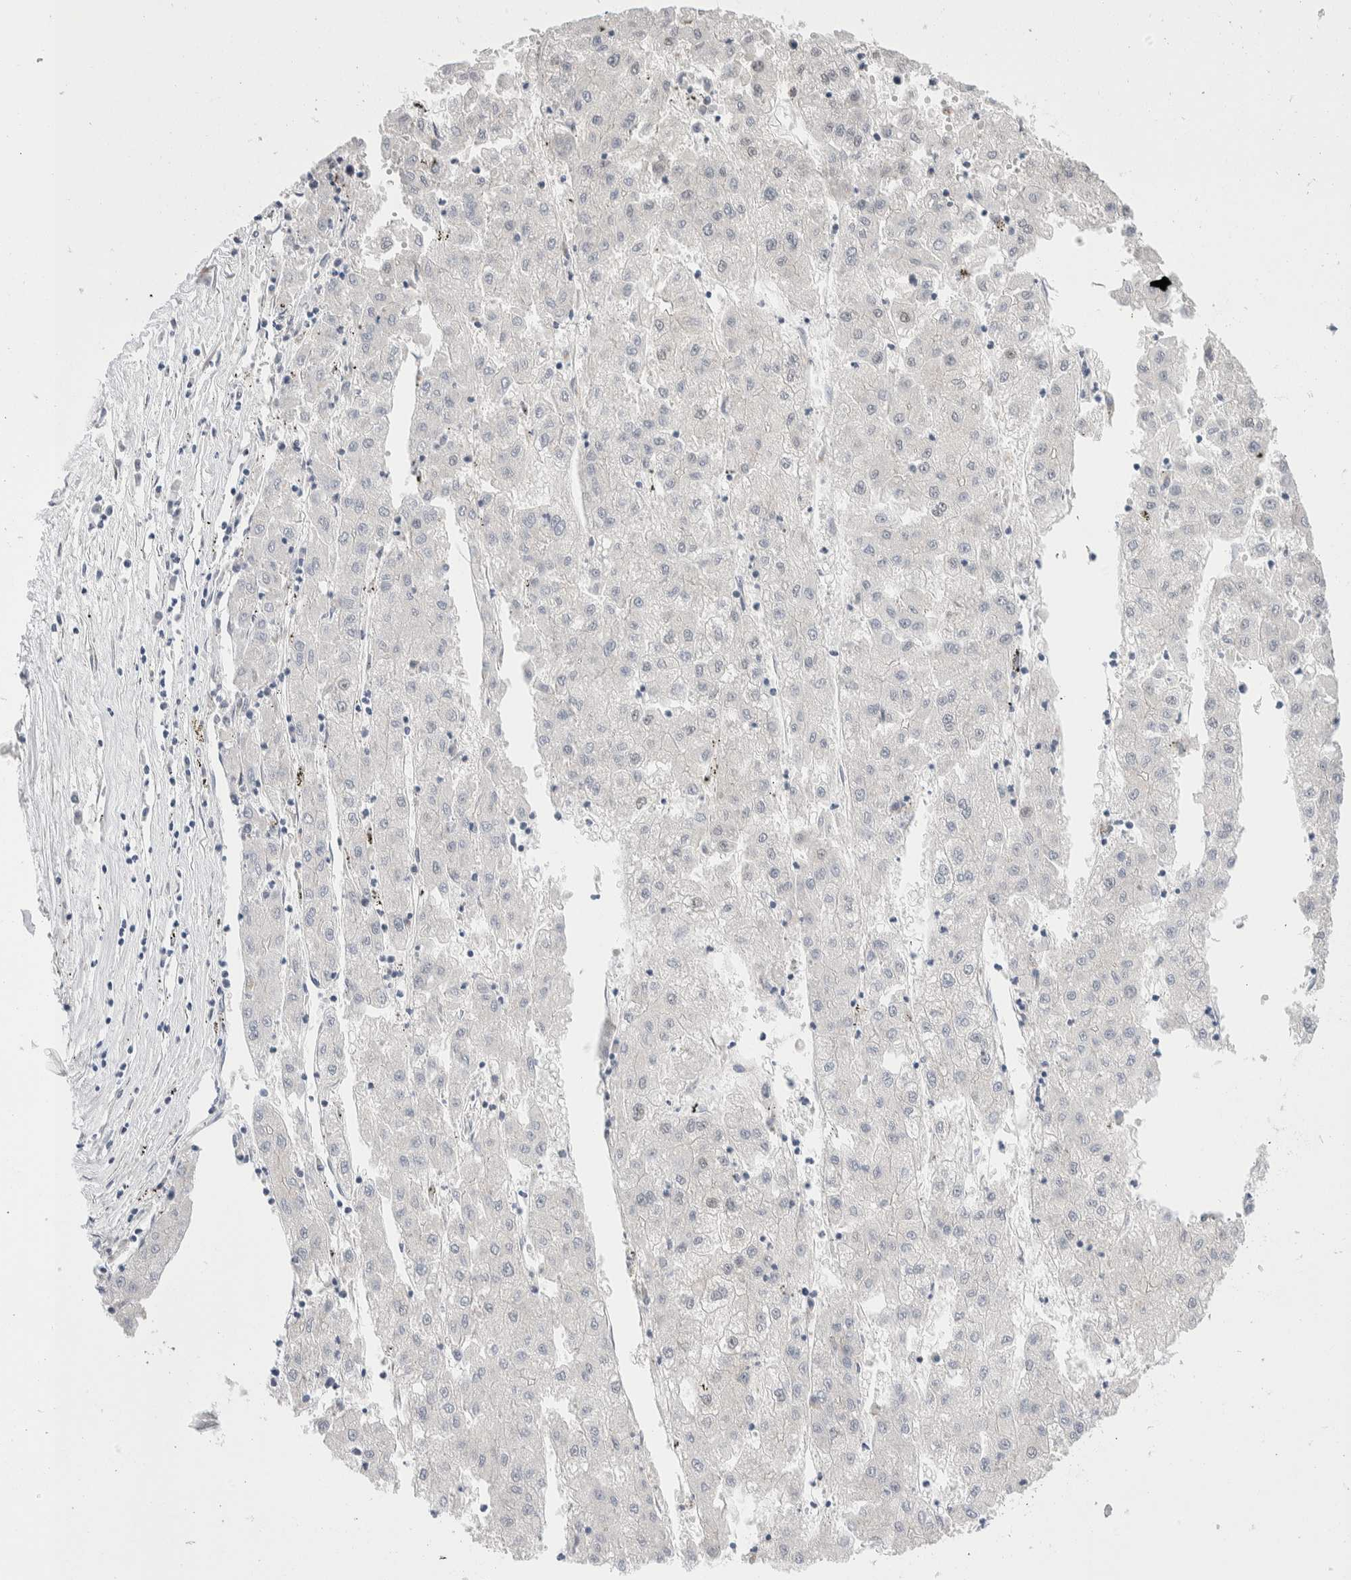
{"staining": {"intensity": "negative", "quantity": "none", "location": "none"}, "tissue": "liver cancer", "cell_type": "Tumor cells", "image_type": "cancer", "snomed": [{"axis": "morphology", "description": "Carcinoma, Hepatocellular, NOS"}, {"axis": "topography", "description": "Liver"}], "caption": "Photomicrograph shows no protein expression in tumor cells of liver cancer tissue.", "gene": "C1orf112", "patient": {"sex": "male", "age": 72}}